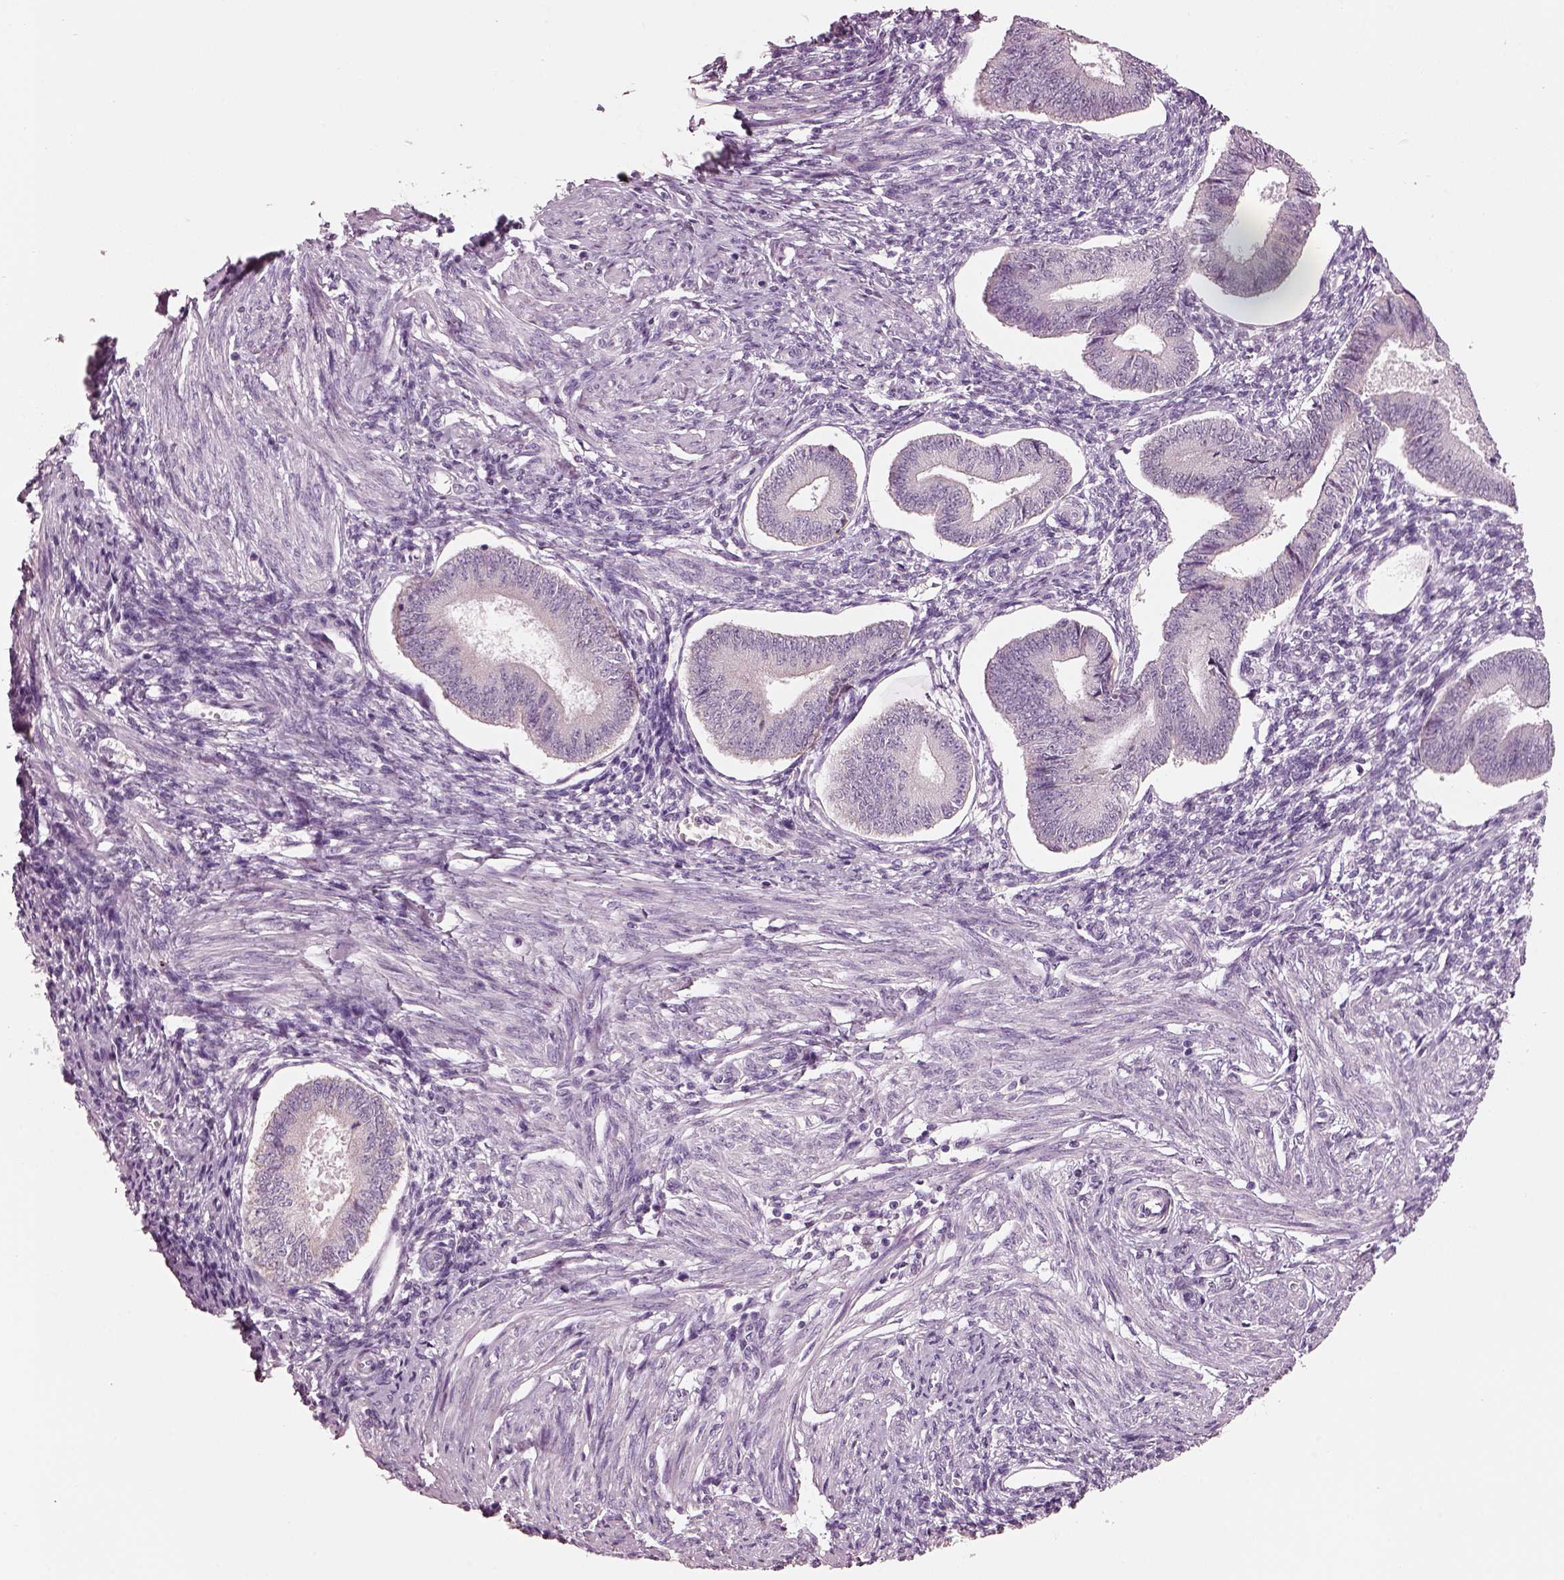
{"staining": {"intensity": "negative", "quantity": "none", "location": "none"}, "tissue": "endometrium", "cell_type": "Cells in endometrial stroma", "image_type": "normal", "snomed": [{"axis": "morphology", "description": "Normal tissue, NOS"}, {"axis": "topography", "description": "Endometrium"}], "caption": "An immunohistochemistry (IHC) histopathology image of unremarkable endometrium is shown. There is no staining in cells in endometrial stroma of endometrium. Brightfield microscopy of immunohistochemistry stained with DAB (brown) and hematoxylin (blue), captured at high magnification.", "gene": "ELSPBP1", "patient": {"sex": "female", "age": 42}}